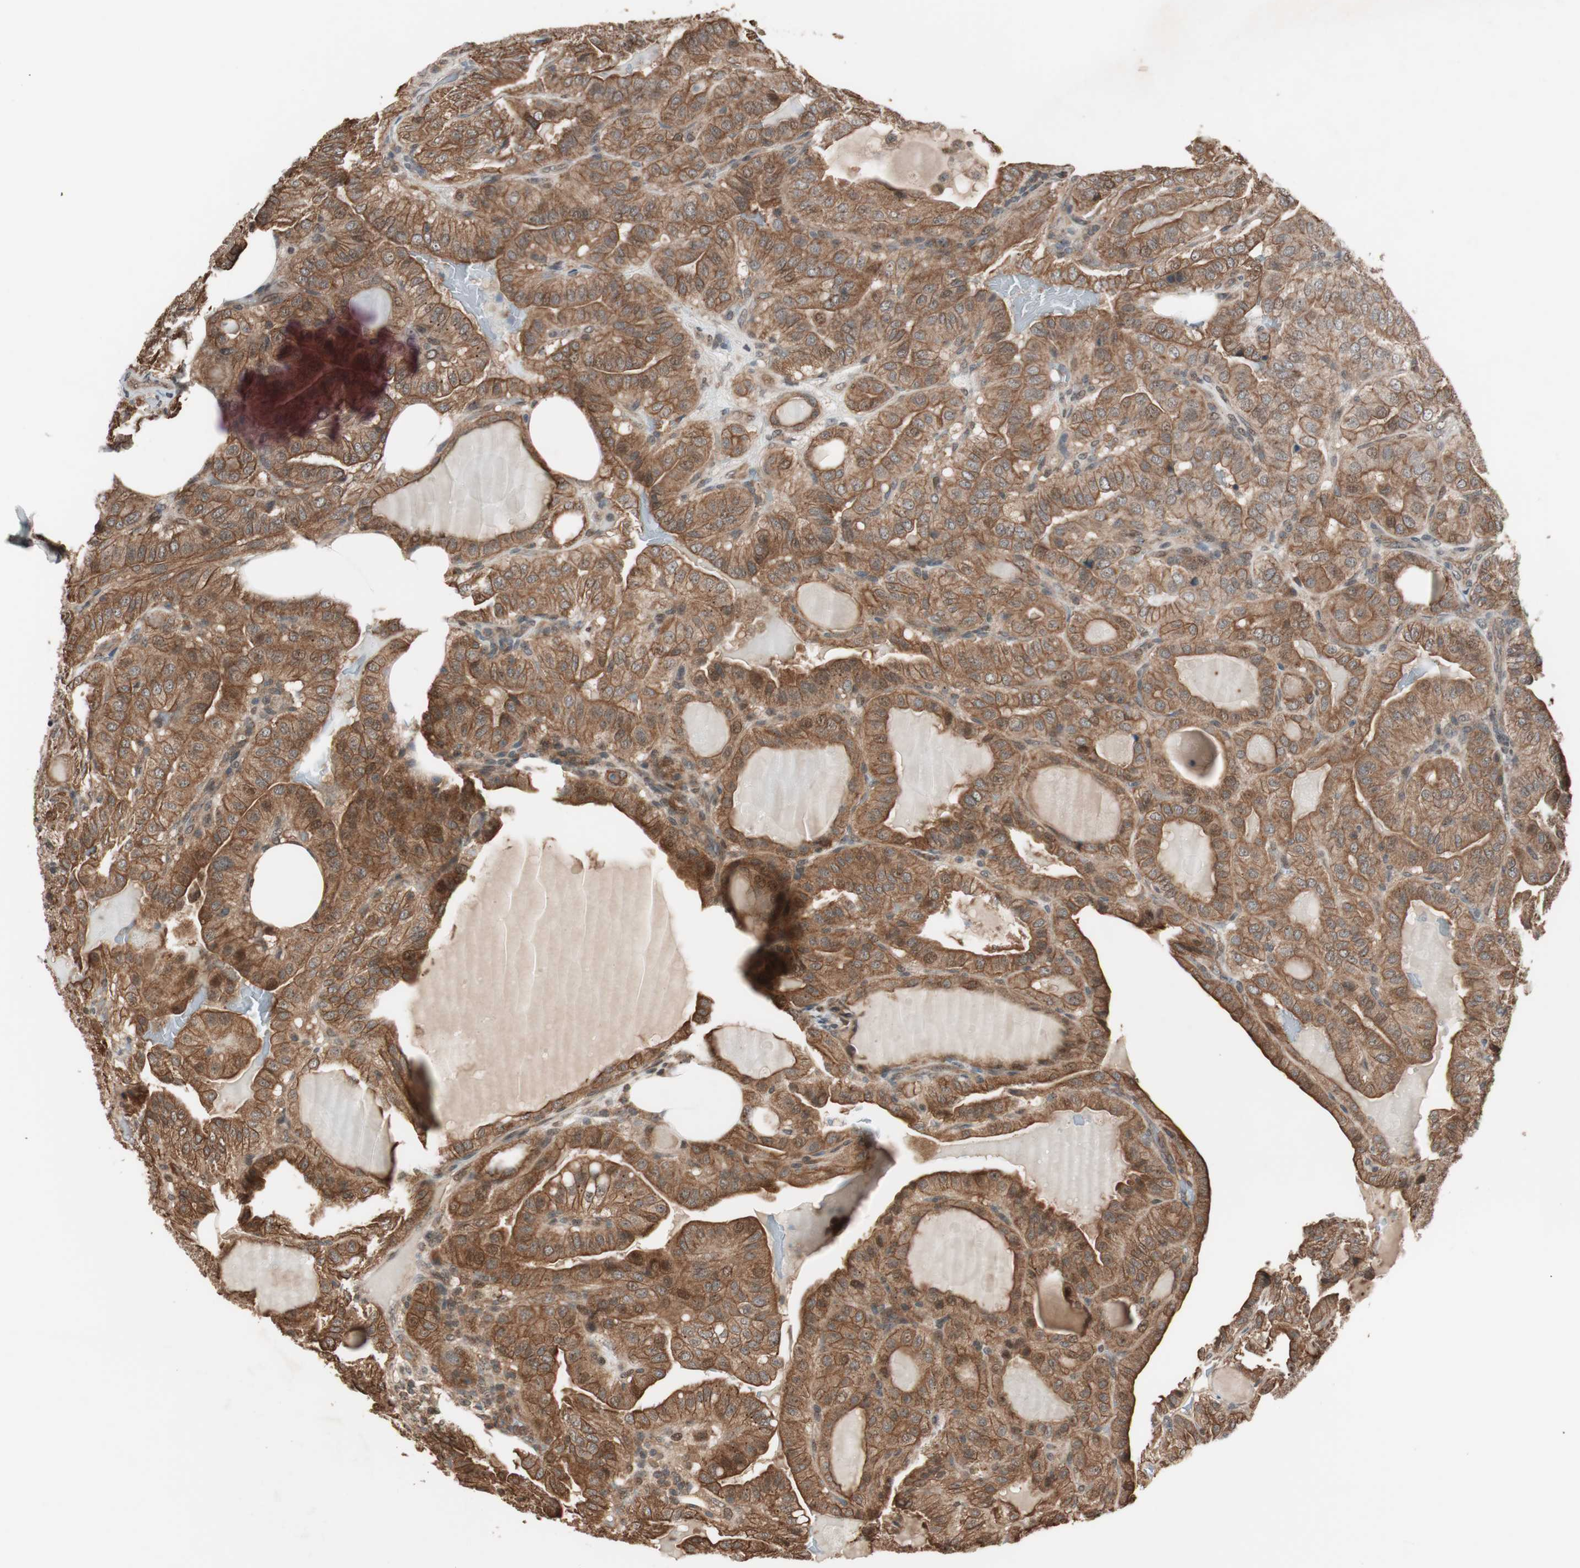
{"staining": {"intensity": "strong", "quantity": ">75%", "location": "cytoplasmic/membranous"}, "tissue": "thyroid cancer", "cell_type": "Tumor cells", "image_type": "cancer", "snomed": [{"axis": "morphology", "description": "Papillary adenocarcinoma, NOS"}, {"axis": "topography", "description": "Thyroid gland"}], "caption": "A brown stain shows strong cytoplasmic/membranous staining of a protein in human thyroid cancer tumor cells.", "gene": "FBXO5", "patient": {"sex": "male", "age": 77}}